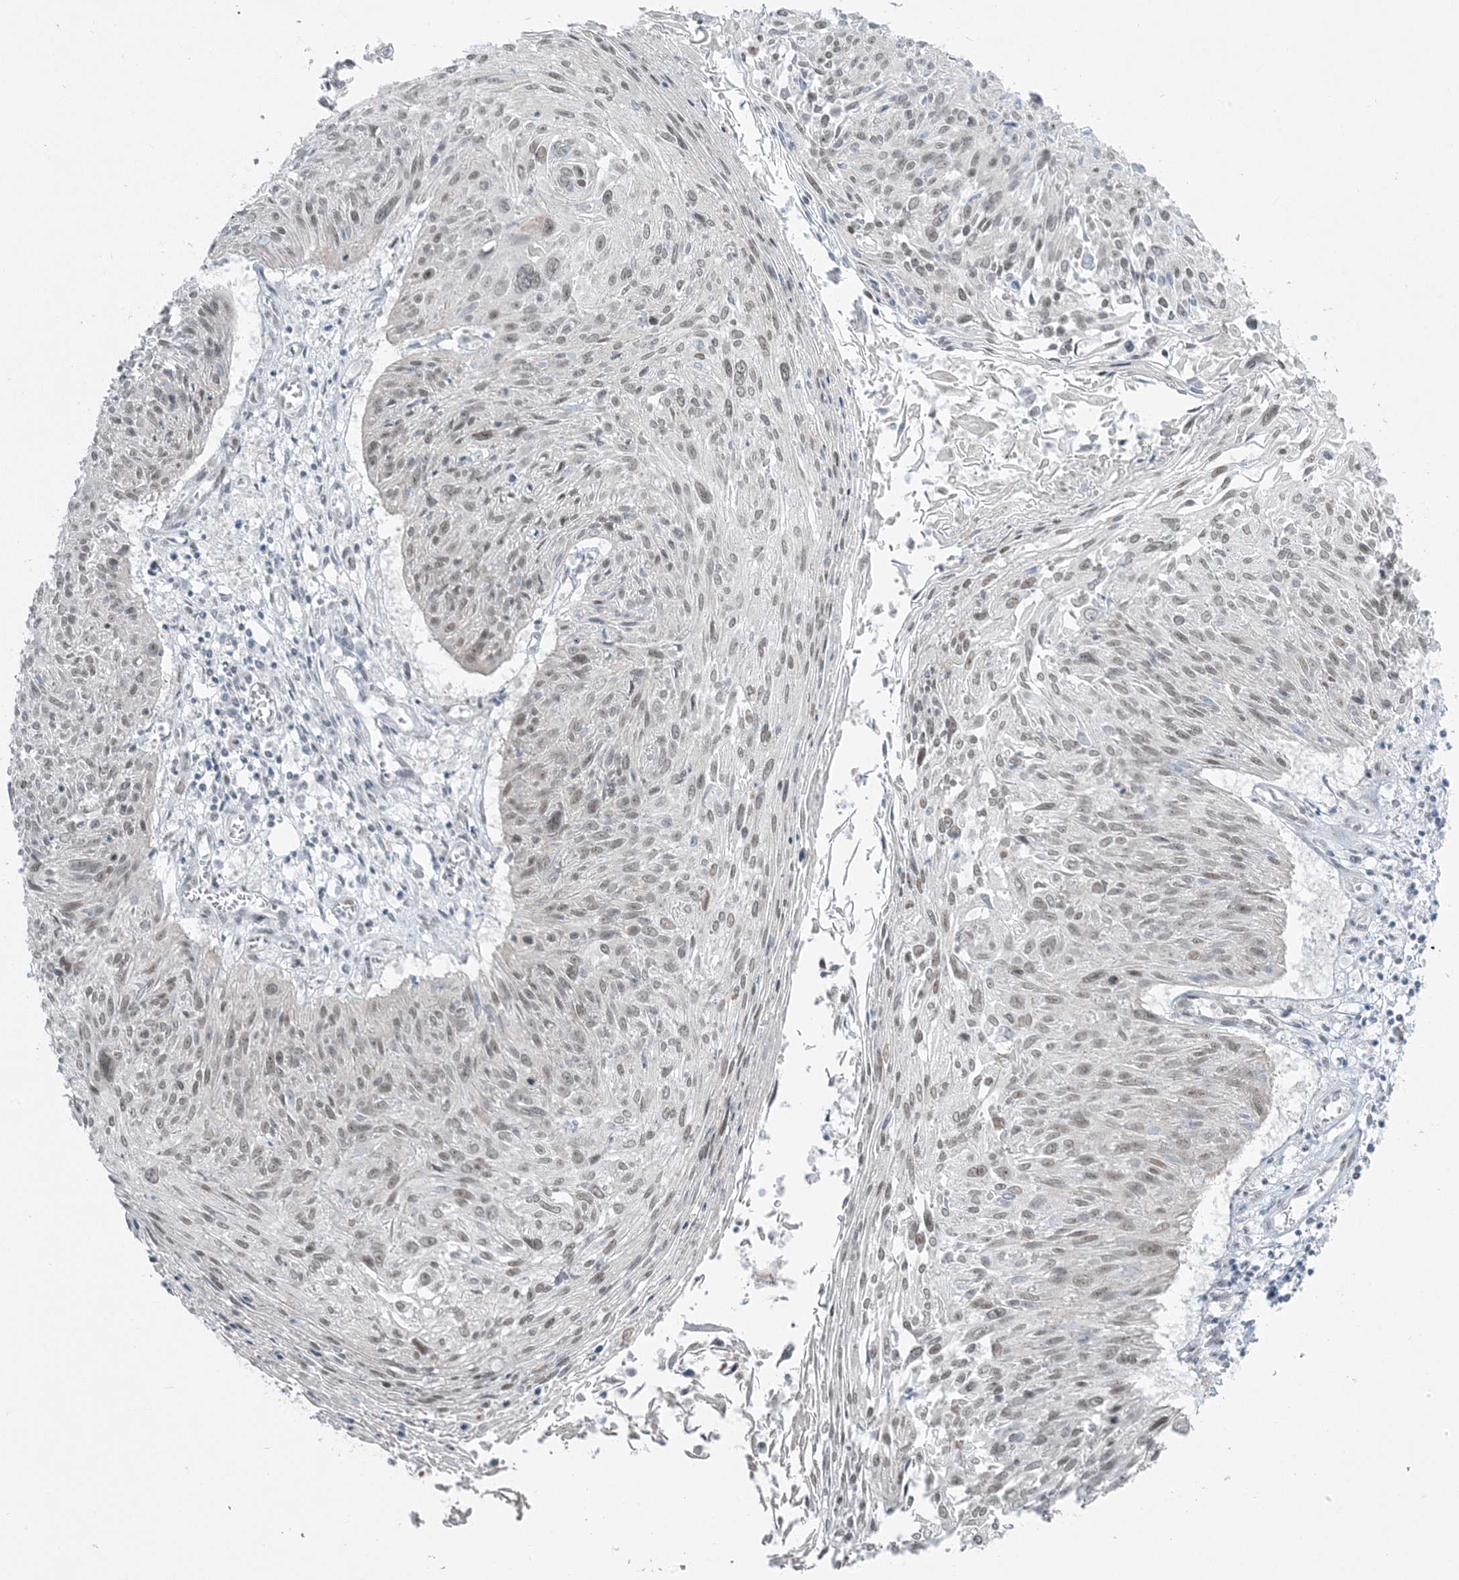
{"staining": {"intensity": "weak", "quantity": "25%-75%", "location": "nuclear"}, "tissue": "cervical cancer", "cell_type": "Tumor cells", "image_type": "cancer", "snomed": [{"axis": "morphology", "description": "Squamous cell carcinoma, NOS"}, {"axis": "topography", "description": "Cervix"}], "caption": "The immunohistochemical stain shows weak nuclear expression in tumor cells of cervical cancer (squamous cell carcinoma) tissue. (Stains: DAB in brown, nuclei in blue, Microscopy: brightfield microscopy at high magnification).", "gene": "ZNF787", "patient": {"sex": "female", "age": 51}}